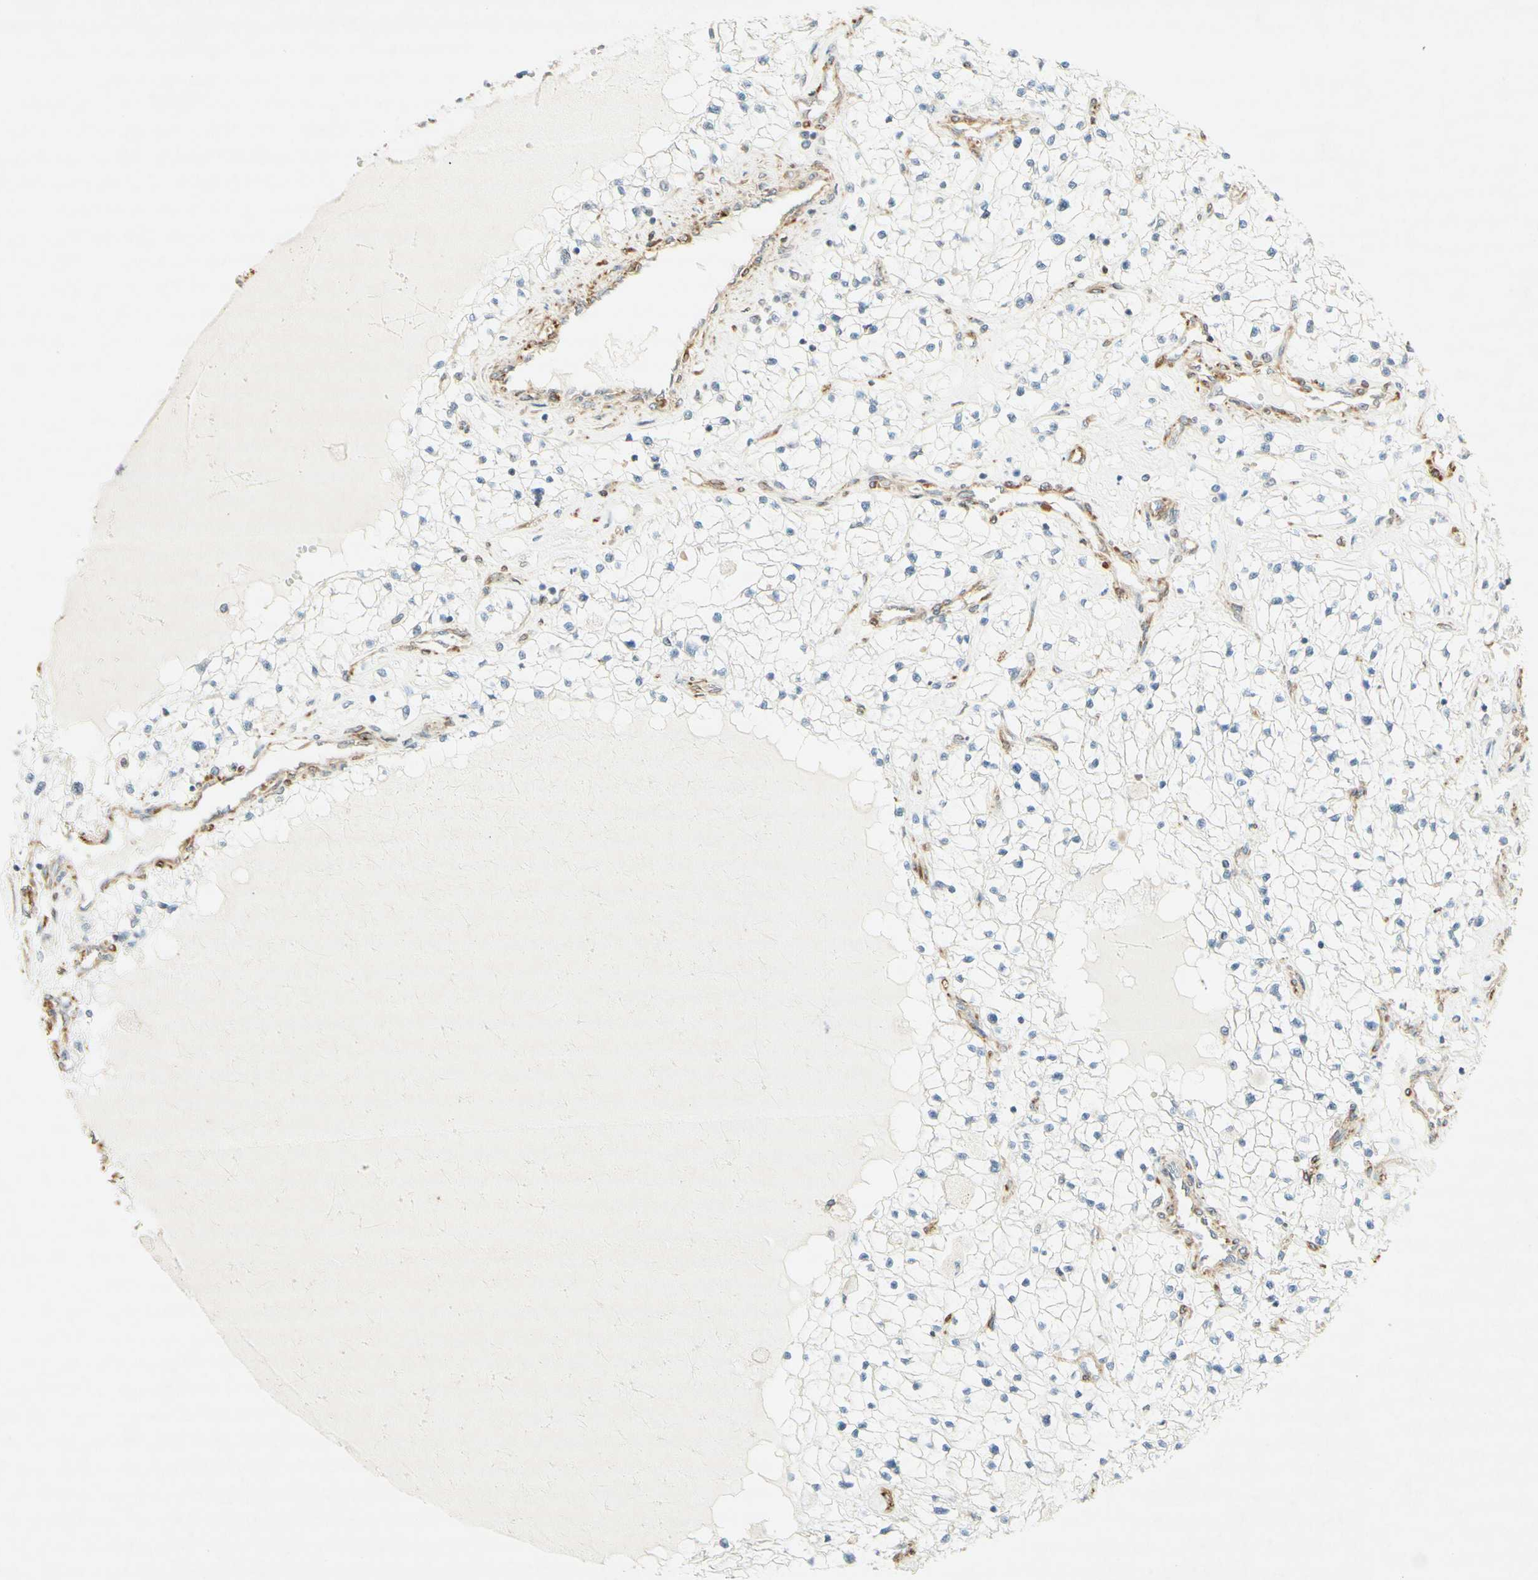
{"staining": {"intensity": "negative", "quantity": "none", "location": "none"}, "tissue": "renal cancer", "cell_type": "Tumor cells", "image_type": "cancer", "snomed": [{"axis": "morphology", "description": "Adenocarcinoma, NOS"}, {"axis": "topography", "description": "Kidney"}], "caption": "DAB (3,3'-diaminobenzidine) immunohistochemical staining of renal cancer reveals no significant expression in tumor cells. The staining is performed using DAB brown chromogen with nuclei counter-stained in using hematoxylin.", "gene": "MAP1B", "patient": {"sex": "male", "age": 68}}